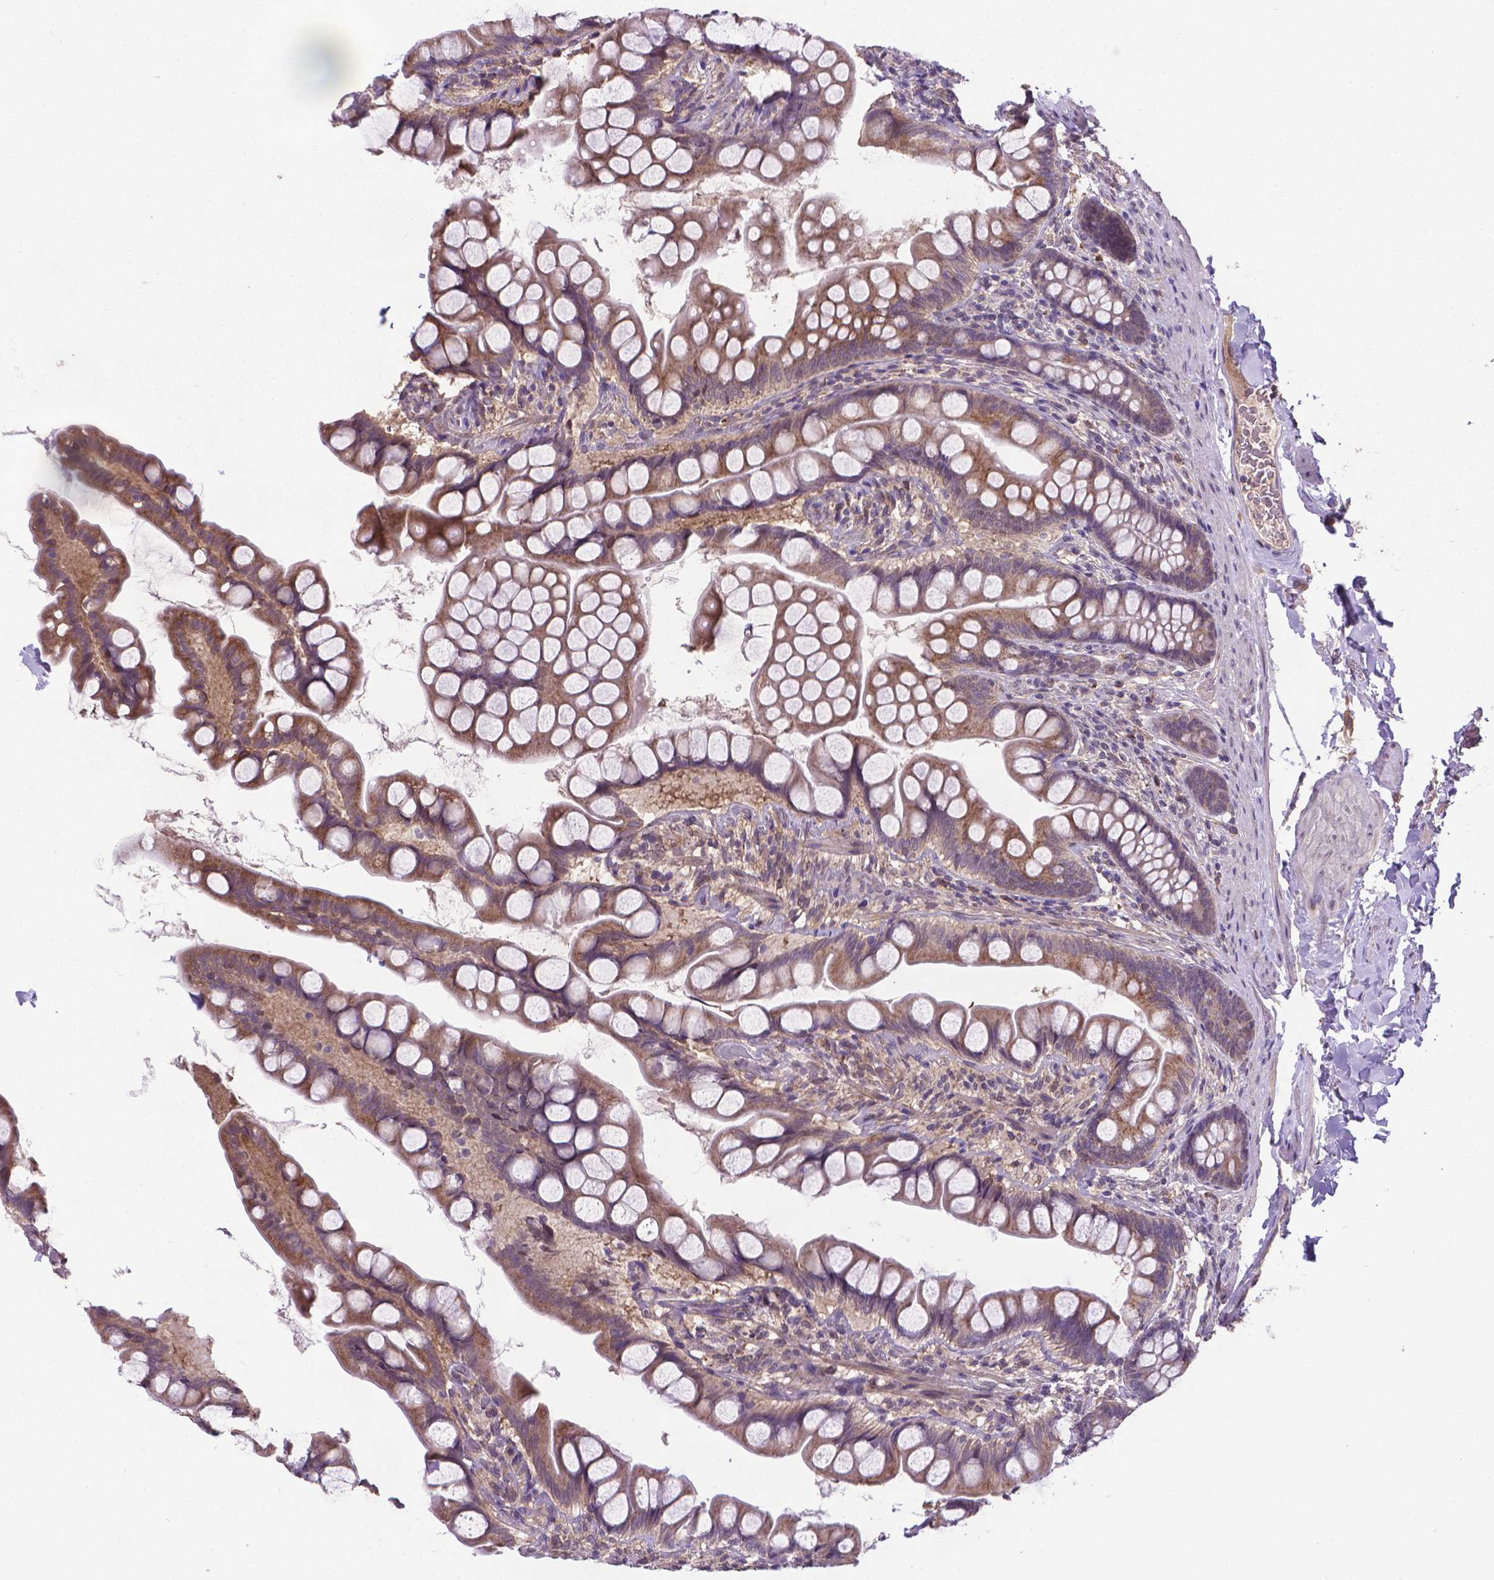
{"staining": {"intensity": "moderate", "quantity": "25%-75%", "location": "cytoplasmic/membranous"}, "tissue": "small intestine", "cell_type": "Glandular cells", "image_type": "normal", "snomed": [{"axis": "morphology", "description": "Normal tissue, NOS"}, {"axis": "topography", "description": "Small intestine"}], "caption": "Immunohistochemistry of unremarkable human small intestine shows medium levels of moderate cytoplasmic/membranous expression in approximately 25%-75% of glandular cells. The staining was performed using DAB, with brown indicating positive protein expression. Nuclei are stained blue with hematoxylin.", "gene": "GPR63", "patient": {"sex": "male", "age": 70}}